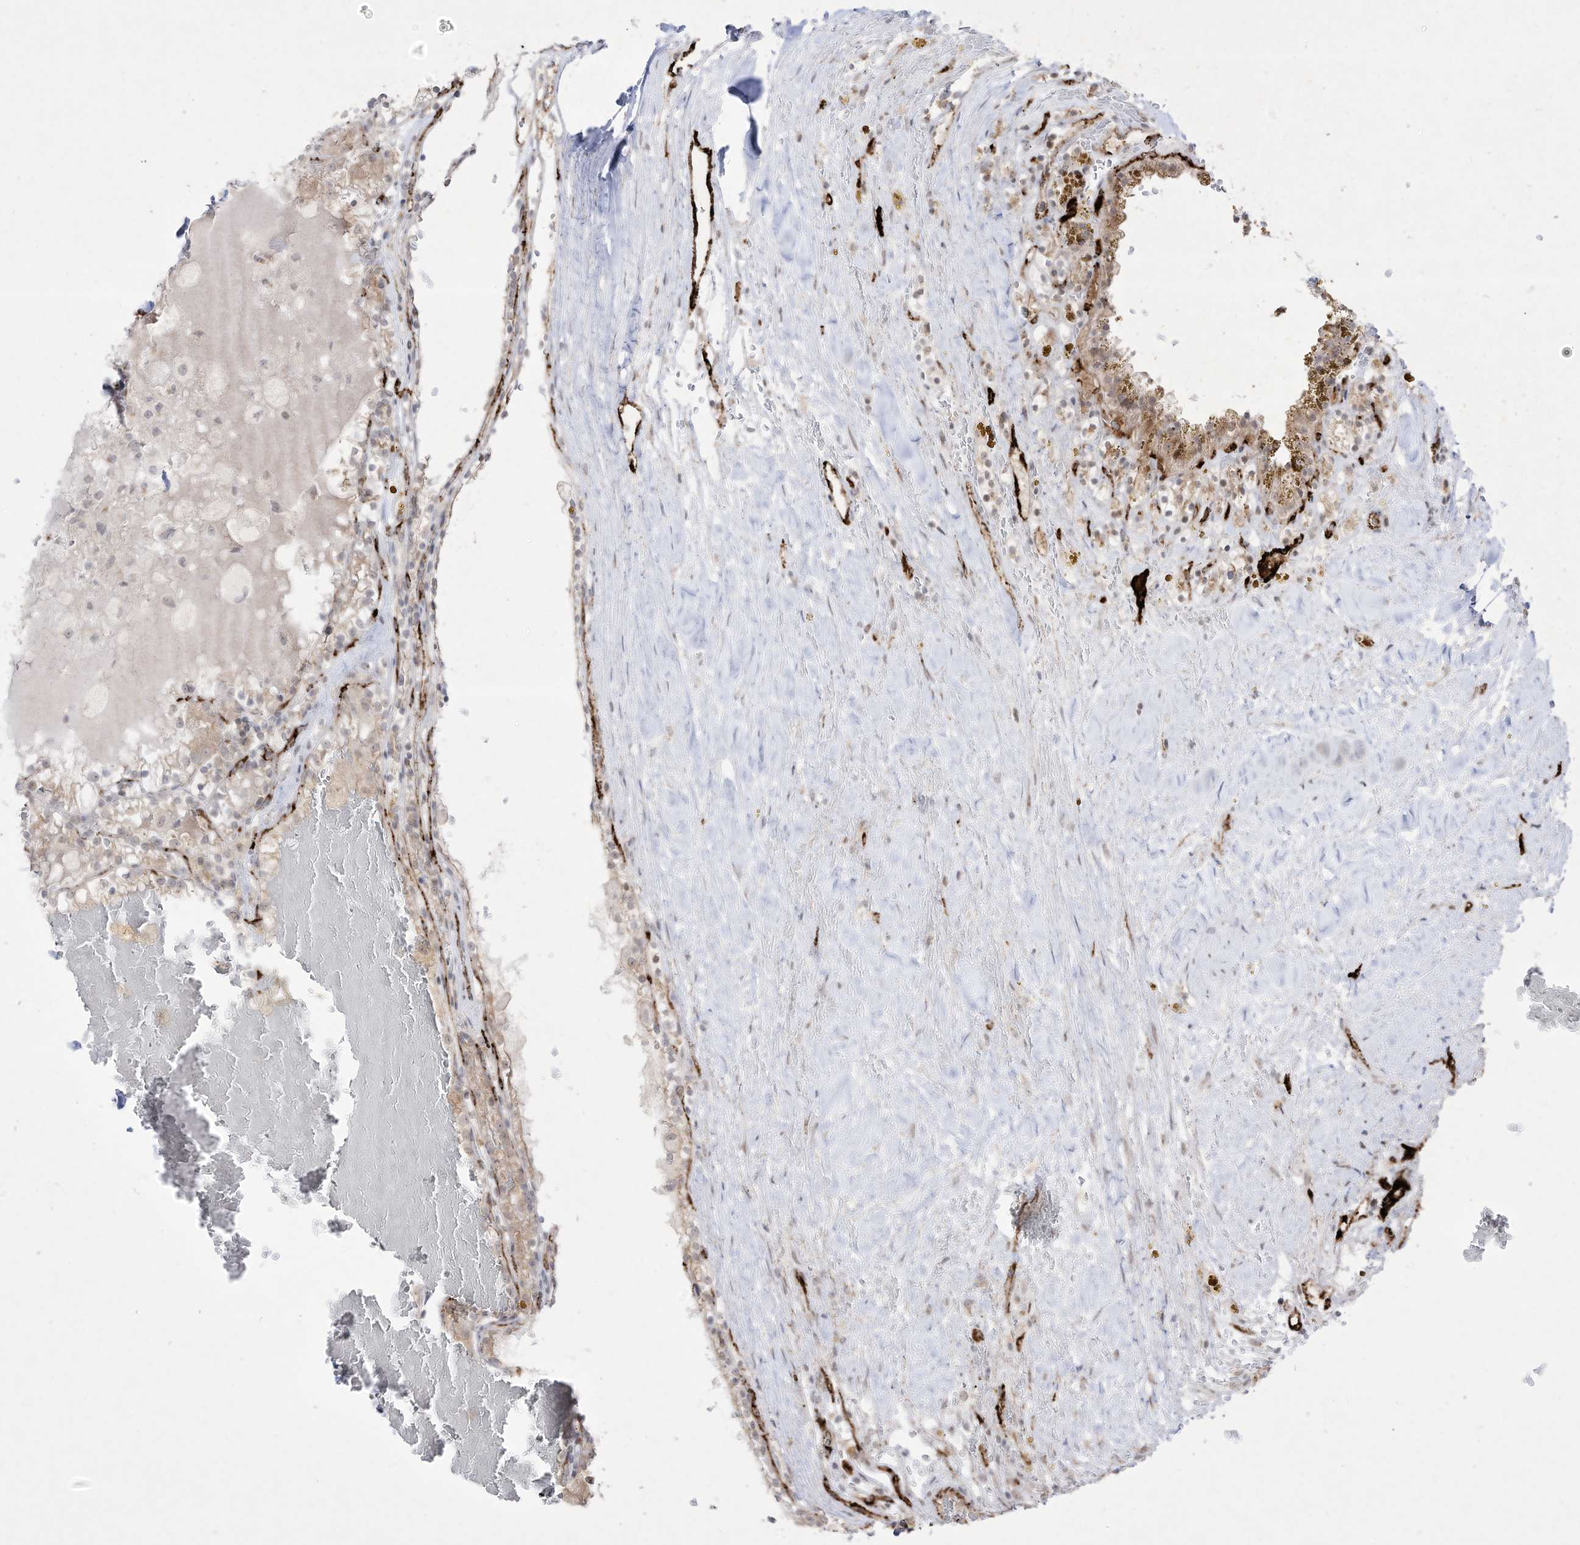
{"staining": {"intensity": "weak", "quantity": "25%-75%", "location": "cytoplasmic/membranous"}, "tissue": "renal cancer", "cell_type": "Tumor cells", "image_type": "cancer", "snomed": [{"axis": "morphology", "description": "Adenocarcinoma, NOS"}, {"axis": "topography", "description": "Kidney"}], "caption": "Renal cancer stained for a protein (brown) shows weak cytoplasmic/membranous positive staining in approximately 25%-75% of tumor cells.", "gene": "ZGRF1", "patient": {"sex": "female", "age": 56}}